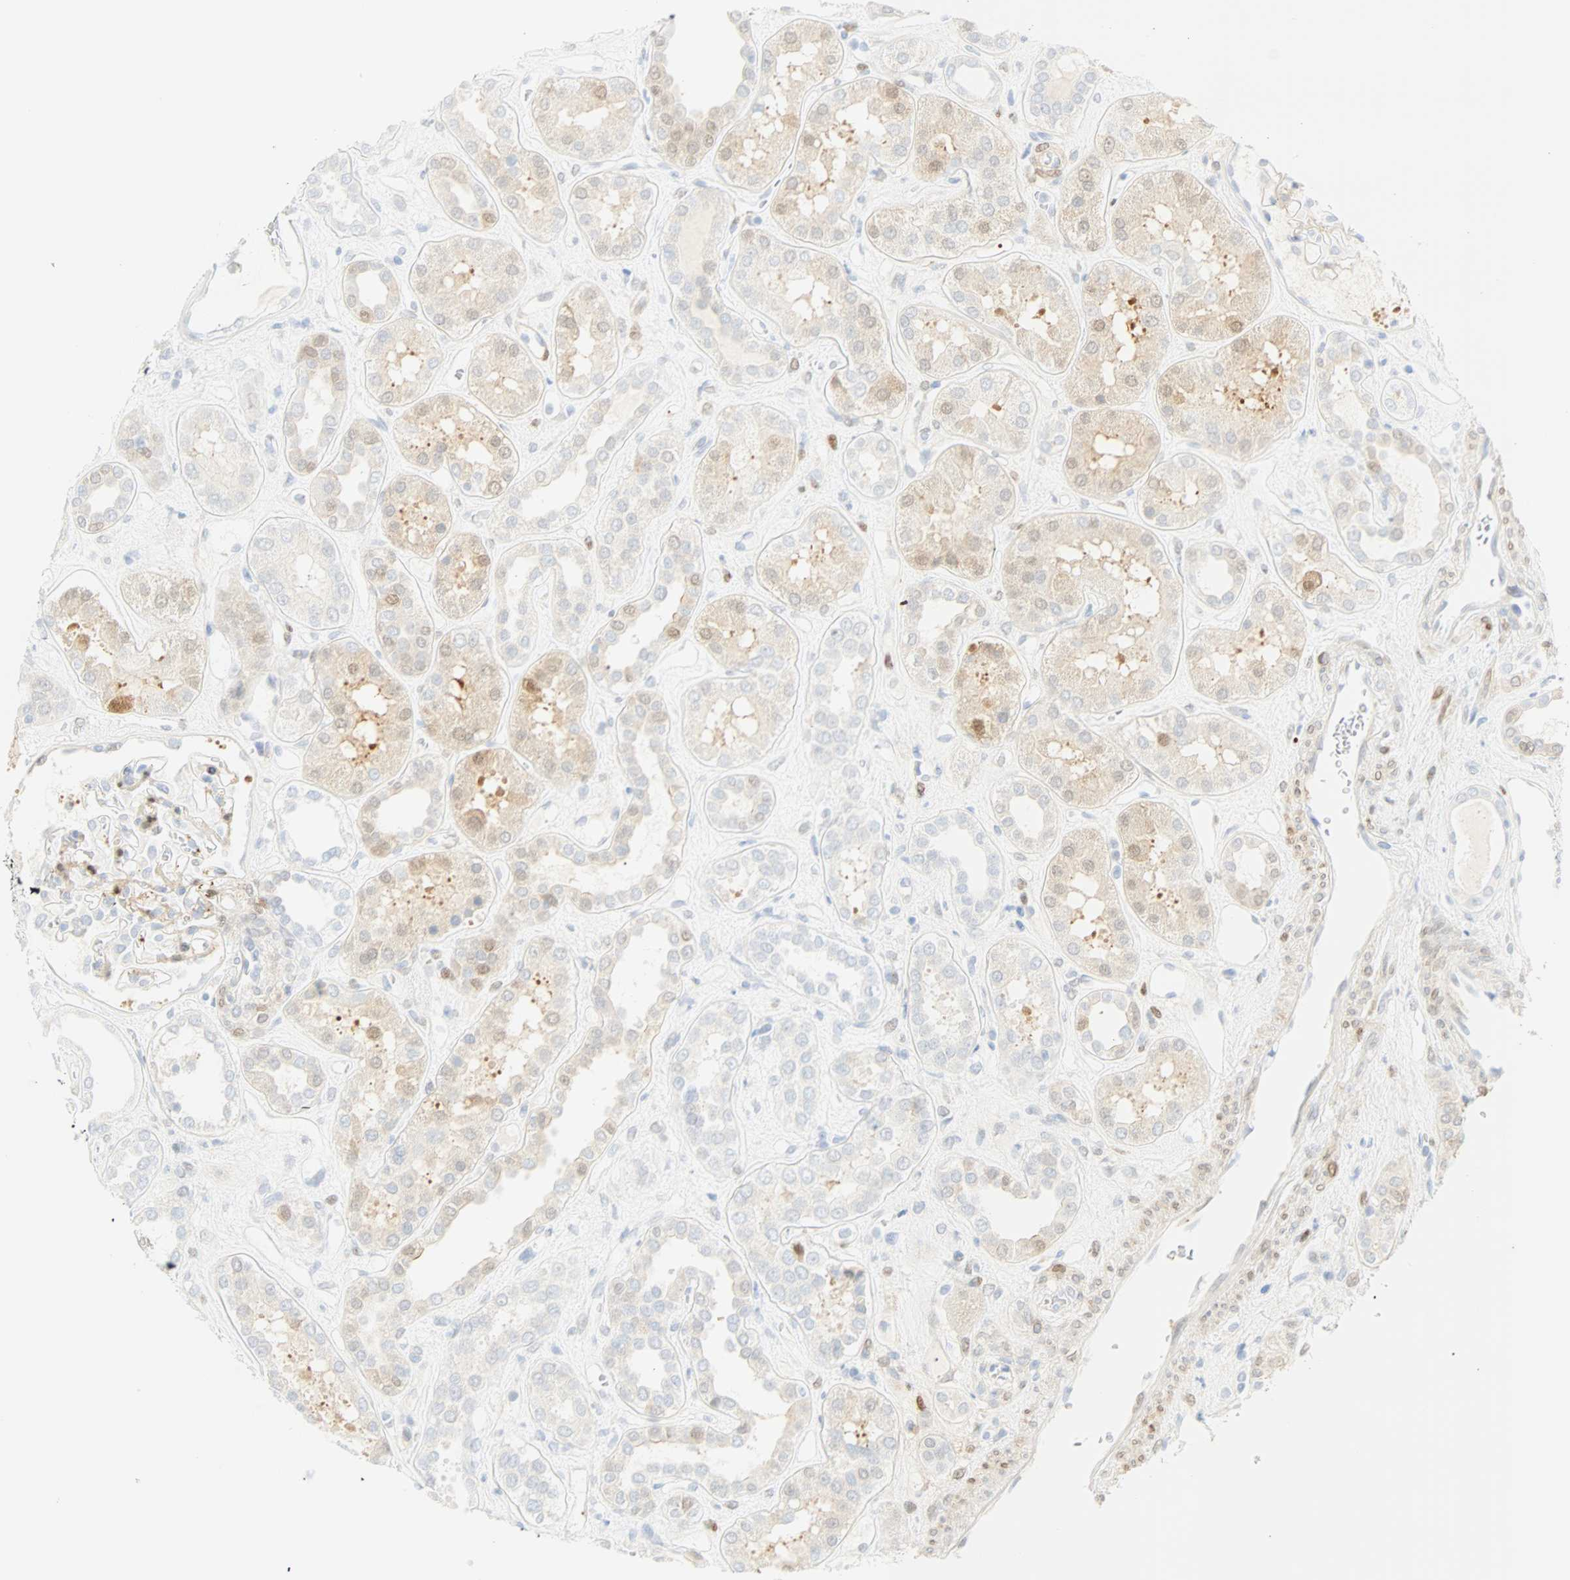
{"staining": {"intensity": "negative", "quantity": "none", "location": "none"}, "tissue": "kidney", "cell_type": "Cells in glomeruli", "image_type": "normal", "snomed": [{"axis": "morphology", "description": "Normal tissue, NOS"}, {"axis": "topography", "description": "Kidney"}], "caption": "DAB (3,3'-diaminobenzidine) immunohistochemical staining of normal human kidney displays no significant positivity in cells in glomeruli. (DAB (3,3'-diaminobenzidine) immunohistochemistry with hematoxylin counter stain).", "gene": "SELENBP1", "patient": {"sex": "male", "age": 59}}